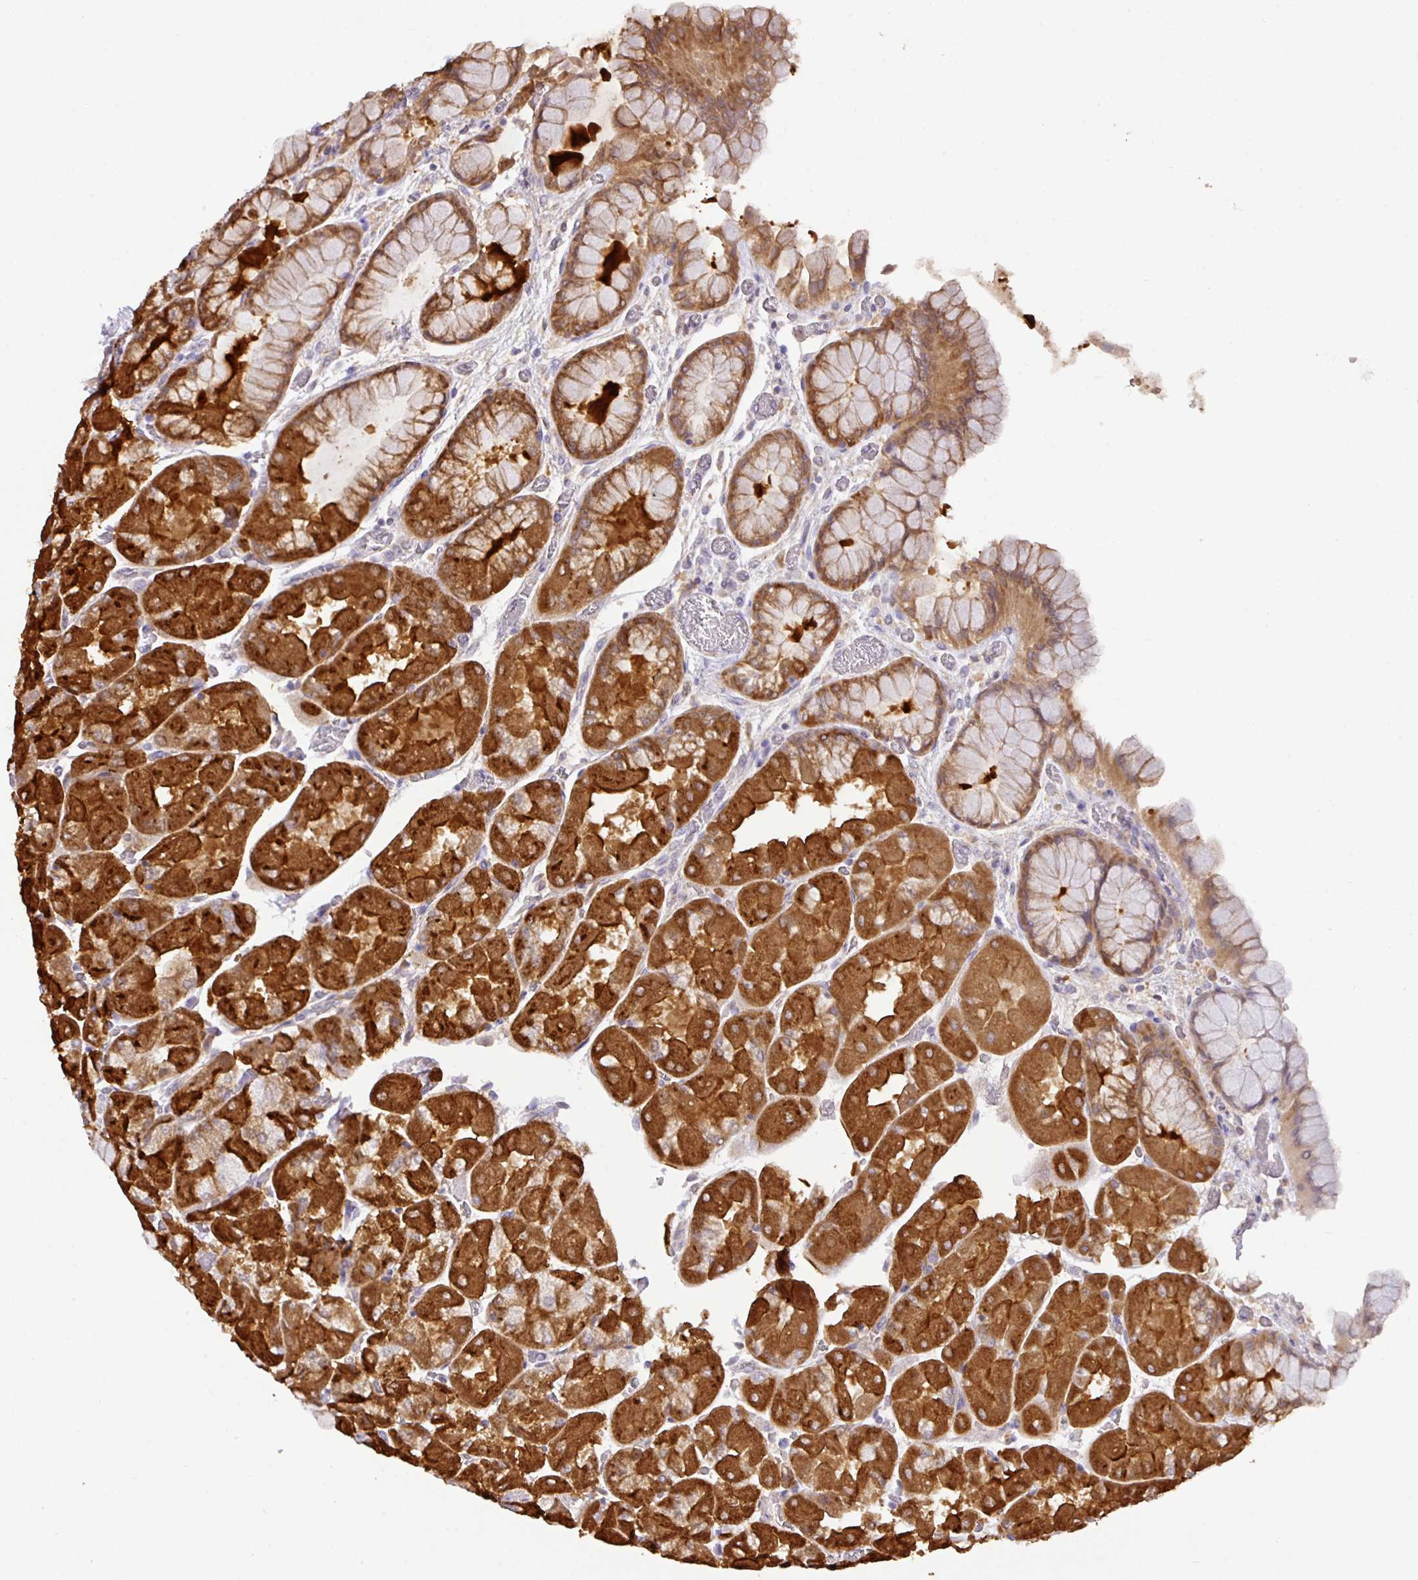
{"staining": {"intensity": "strong", "quantity": ">75%", "location": "cytoplasmic/membranous"}, "tissue": "stomach", "cell_type": "Glandular cells", "image_type": "normal", "snomed": [{"axis": "morphology", "description": "Normal tissue, NOS"}, {"axis": "topography", "description": "Stomach"}], "caption": "Immunohistochemical staining of benign human stomach displays strong cytoplasmic/membranous protein staining in approximately >75% of glandular cells.", "gene": "GCNT7", "patient": {"sex": "female", "age": 61}}